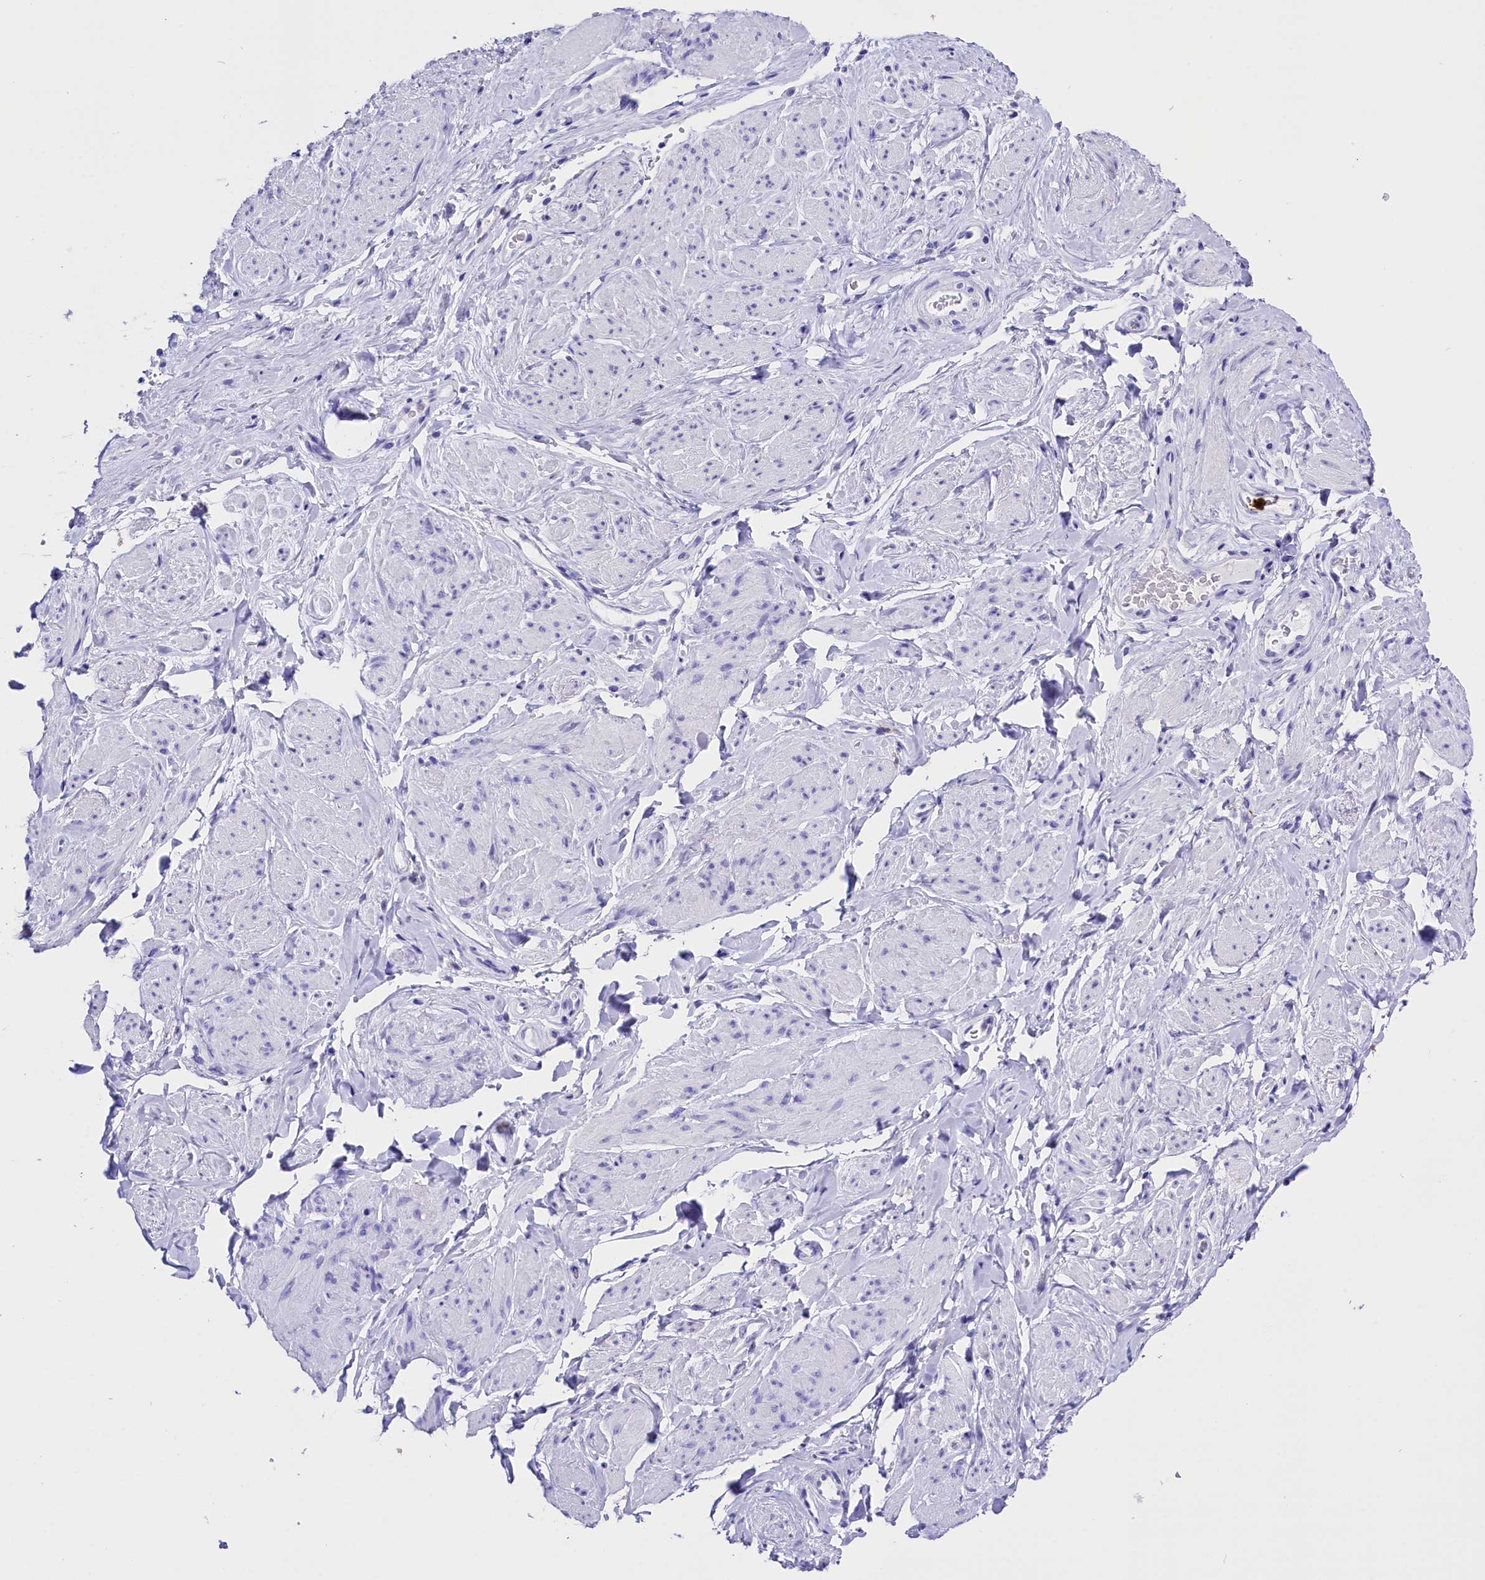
{"staining": {"intensity": "negative", "quantity": "none", "location": "none"}, "tissue": "smooth muscle", "cell_type": "Smooth muscle cells", "image_type": "normal", "snomed": [{"axis": "morphology", "description": "Normal tissue, NOS"}, {"axis": "topography", "description": "Smooth muscle"}, {"axis": "topography", "description": "Peripheral nerve tissue"}], "caption": "Smooth muscle cells are negative for brown protein staining in benign smooth muscle. Nuclei are stained in blue.", "gene": "CLC", "patient": {"sex": "male", "age": 69}}